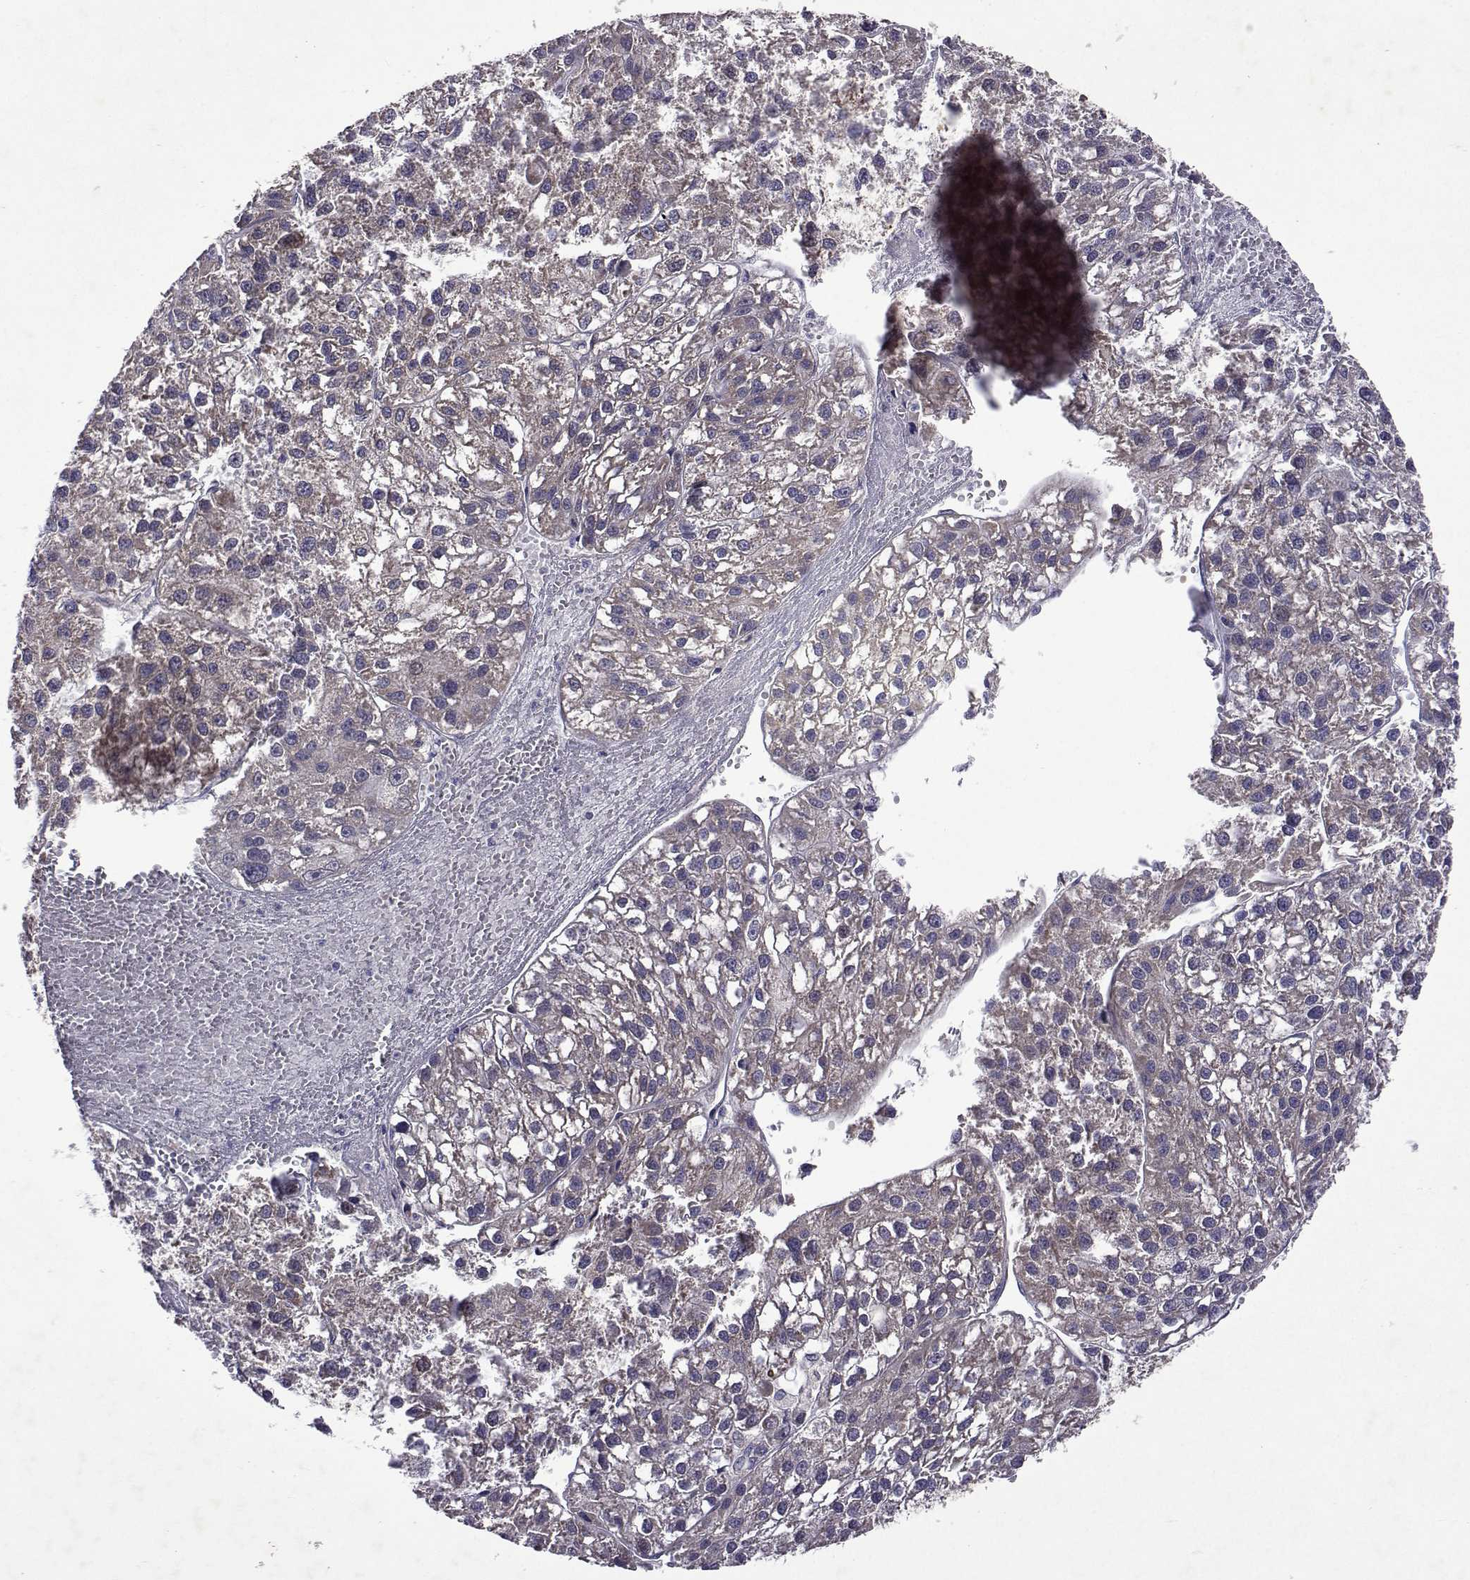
{"staining": {"intensity": "weak", "quantity": "<25%", "location": "cytoplasmic/membranous"}, "tissue": "liver cancer", "cell_type": "Tumor cells", "image_type": "cancer", "snomed": [{"axis": "morphology", "description": "Carcinoma, Hepatocellular, NOS"}, {"axis": "topography", "description": "Liver"}], "caption": "Human liver cancer stained for a protein using immunohistochemistry (IHC) displays no expression in tumor cells.", "gene": "TARBP2", "patient": {"sex": "female", "age": 70}}